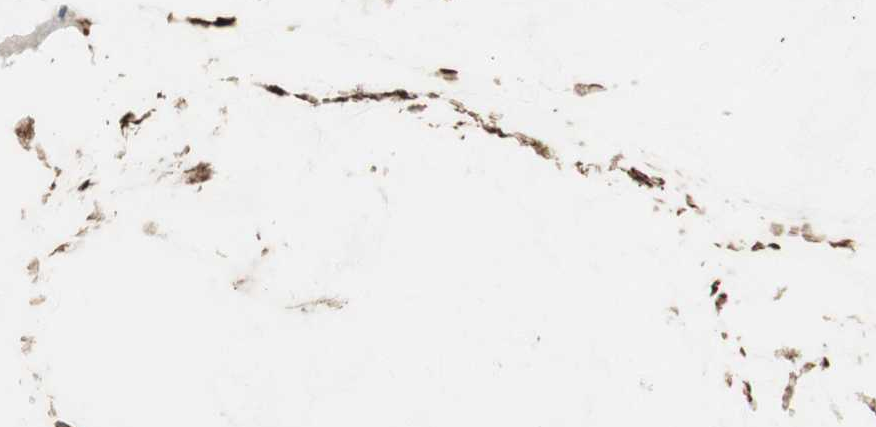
{"staining": {"intensity": "strong", "quantity": ">75%", "location": "cytoplasmic/membranous"}, "tissue": "ovarian cancer", "cell_type": "Tumor cells", "image_type": "cancer", "snomed": [{"axis": "morphology", "description": "Cystadenocarcinoma, mucinous, NOS"}, {"axis": "topography", "description": "Ovary"}], "caption": "This is a photomicrograph of immunohistochemistry staining of mucinous cystadenocarcinoma (ovarian), which shows strong staining in the cytoplasmic/membranous of tumor cells.", "gene": "STXBP4", "patient": {"sex": "female", "age": 39}}